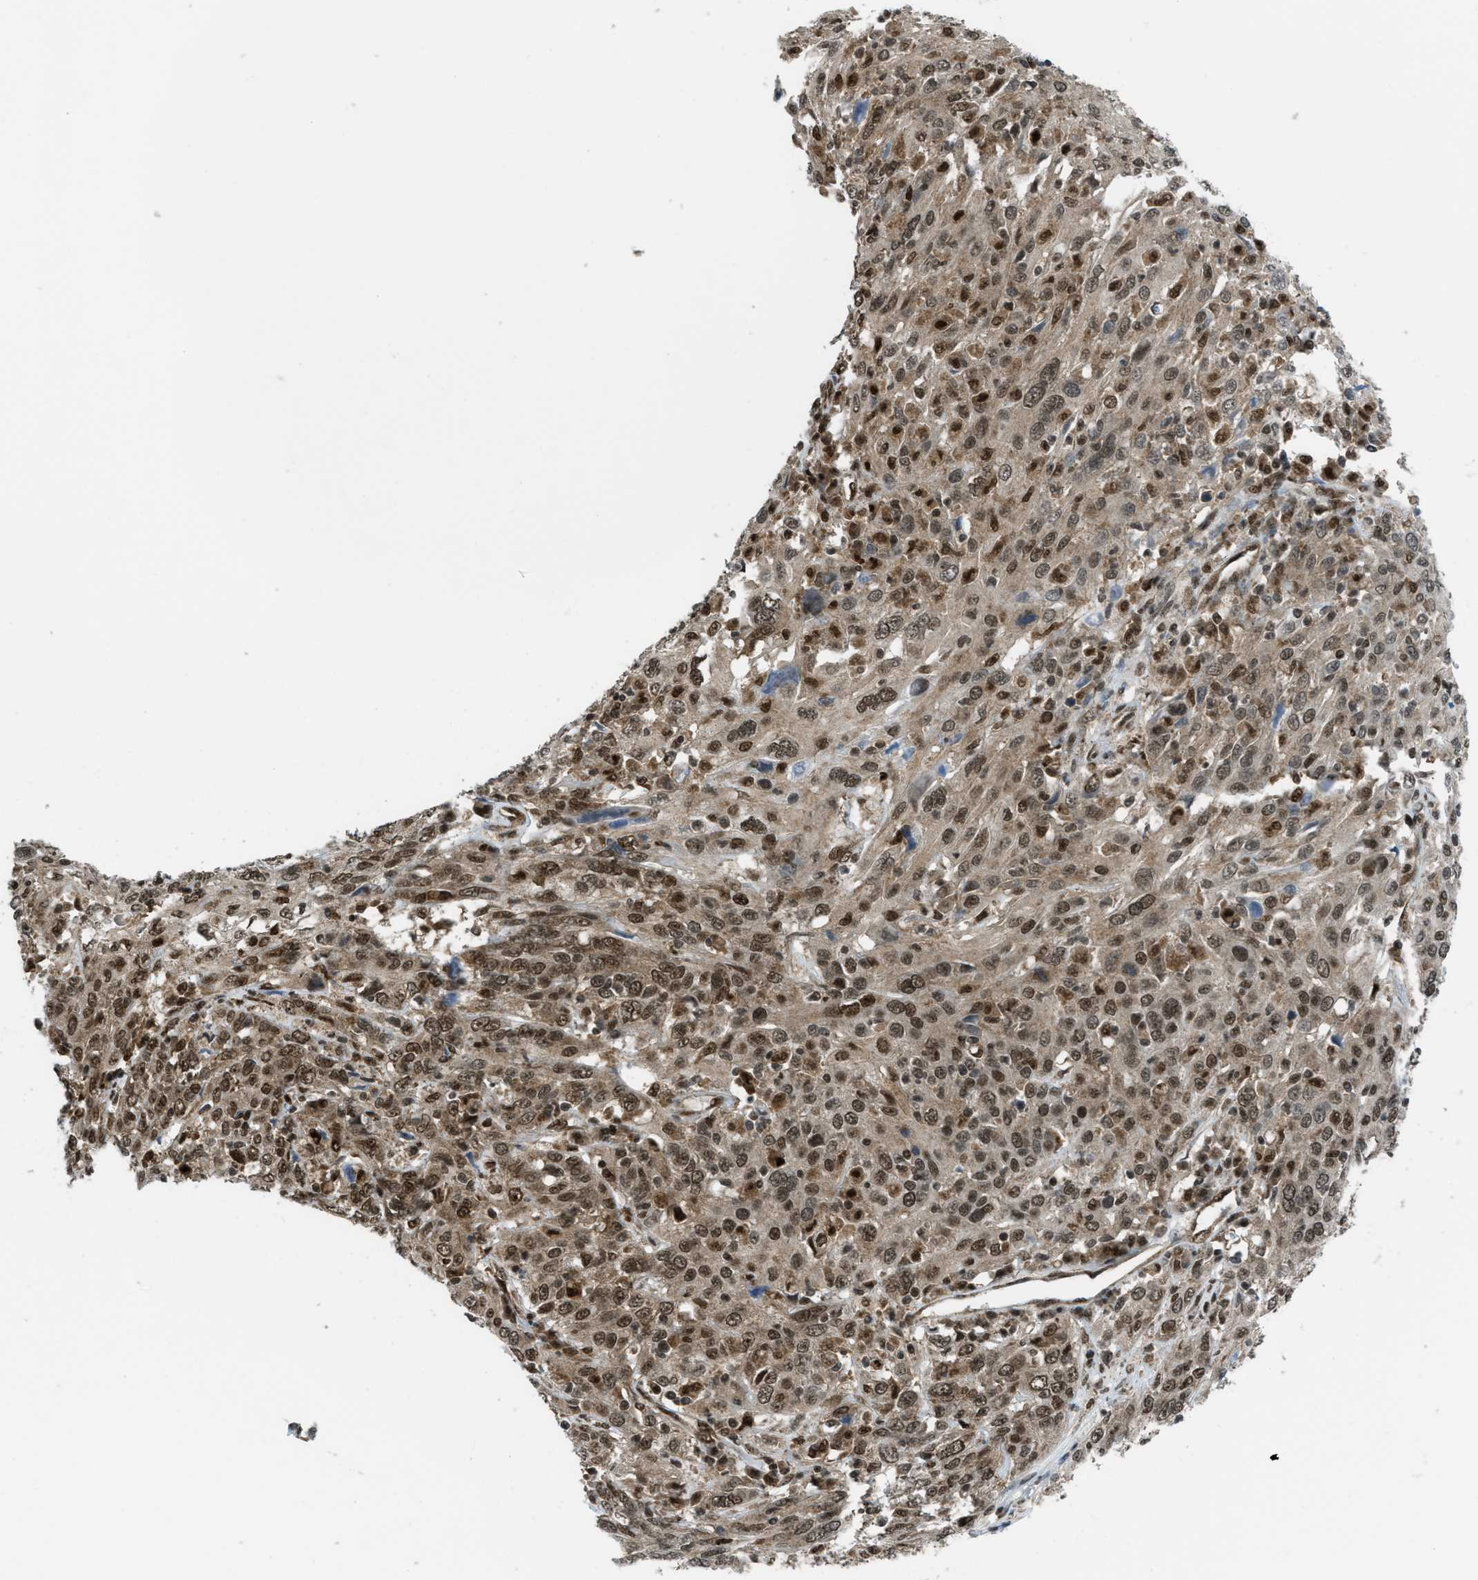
{"staining": {"intensity": "strong", "quantity": ">75%", "location": "nuclear"}, "tissue": "cervical cancer", "cell_type": "Tumor cells", "image_type": "cancer", "snomed": [{"axis": "morphology", "description": "Squamous cell carcinoma, NOS"}, {"axis": "topography", "description": "Cervix"}], "caption": "Strong nuclear staining is seen in approximately >75% of tumor cells in squamous cell carcinoma (cervical).", "gene": "TNPO1", "patient": {"sex": "female", "age": 46}}